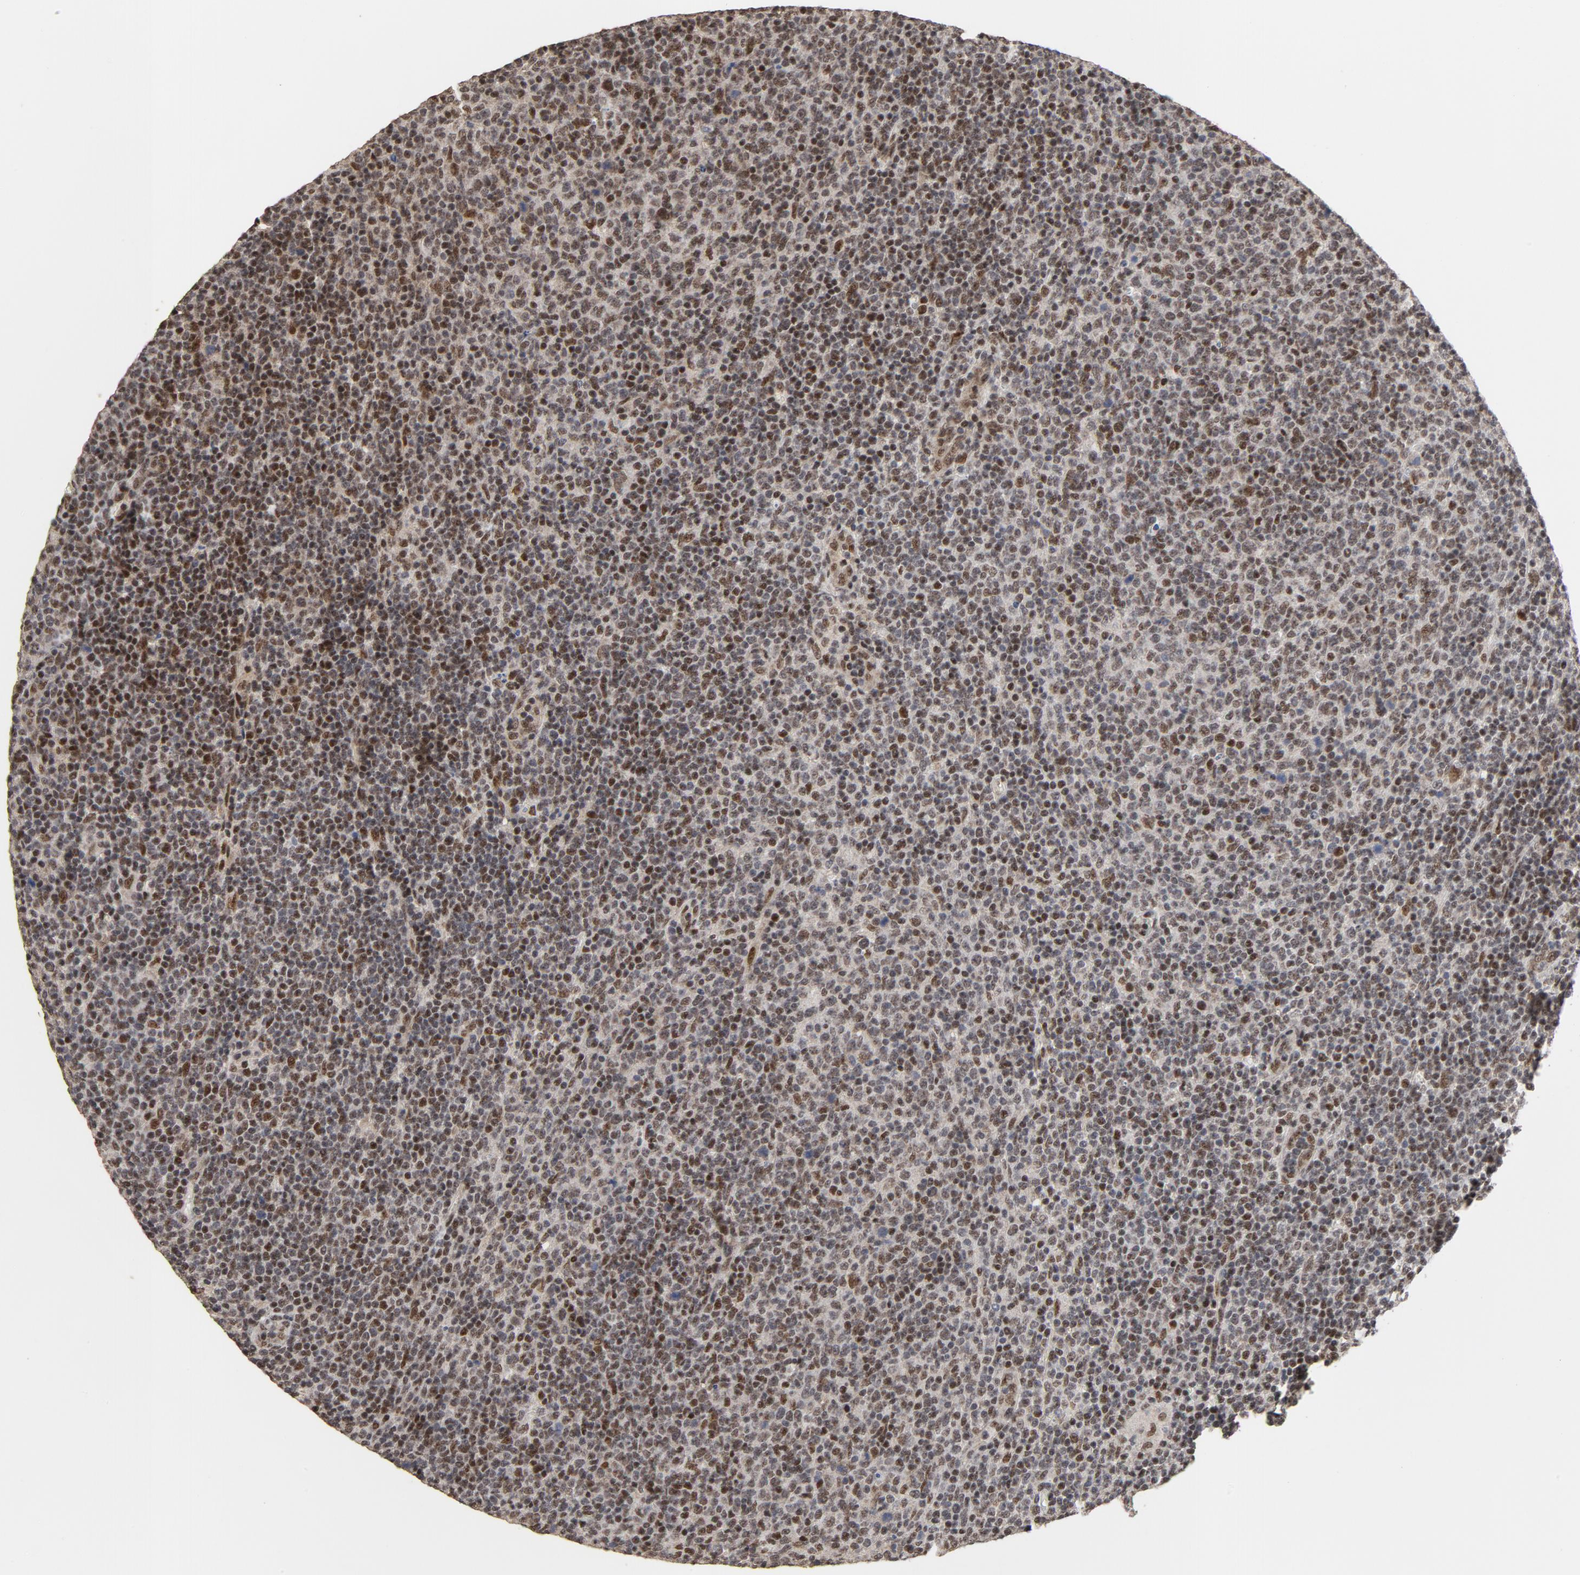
{"staining": {"intensity": "strong", "quantity": ">75%", "location": "nuclear"}, "tissue": "lymphoma", "cell_type": "Tumor cells", "image_type": "cancer", "snomed": [{"axis": "morphology", "description": "Malignant lymphoma, non-Hodgkin's type, Low grade"}, {"axis": "topography", "description": "Lymph node"}], "caption": "Immunohistochemical staining of human low-grade malignant lymphoma, non-Hodgkin's type displays strong nuclear protein staining in approximately >75% of tumor cells.", "gene": "TP53RK", "patient": {"sex": "male", "age": 70}}